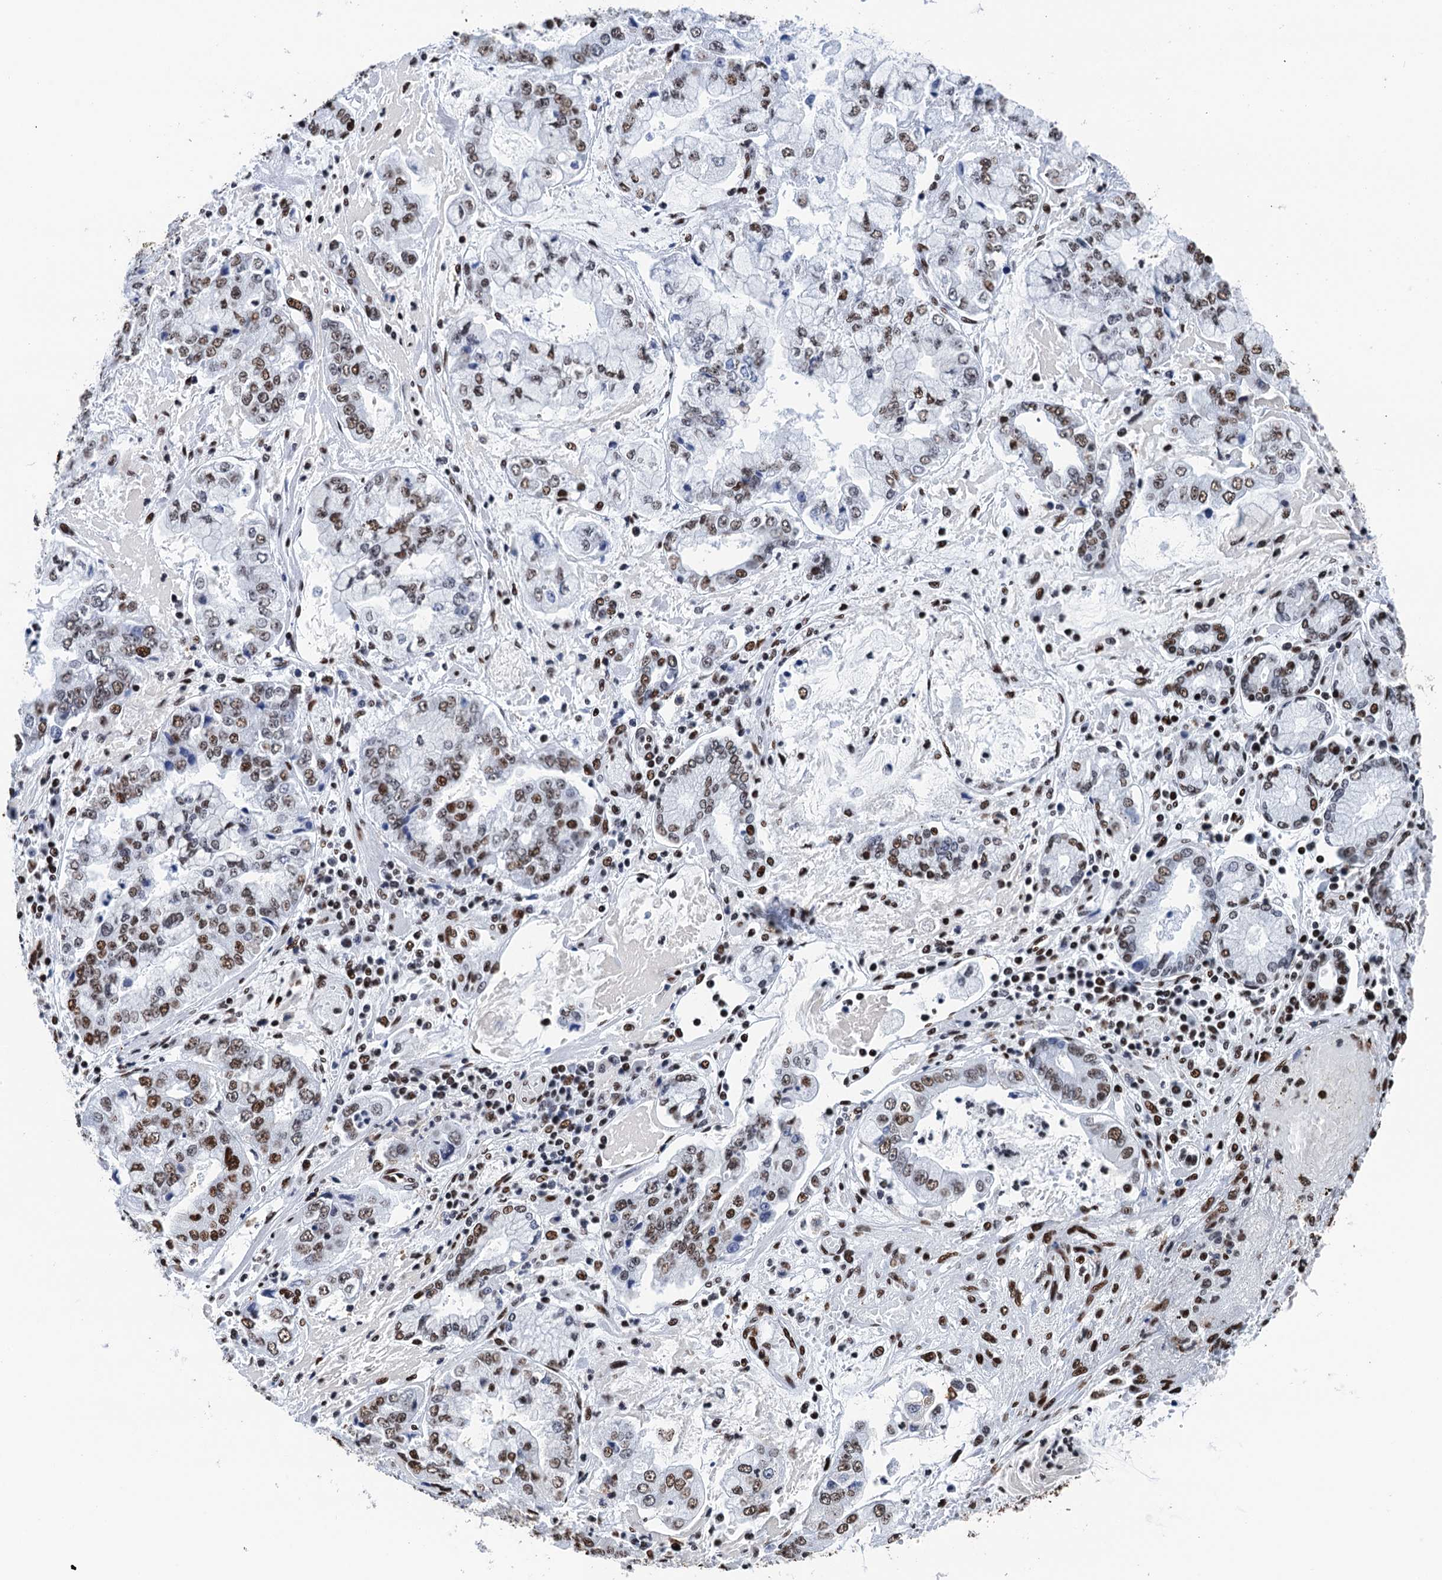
{"staining": {"intensity": "moderate", "quantity": "25%-75%", "location": "nuclear"}, "tissue": "stomach cancer", "cell_type": "Tumor cells", "image_type": "cancer", "snomed": [{"axis": "morphology", "description": "Adenocarcinoma, NOS"}, {"axis": "topography", "description": "Stomach"}], "caption": "This is a photomicrograph of immunohistochemistry (IHC) staining of stomach cancer (adenocarcinoma), which shows moderate positivity in the nuclear of tumor cells.", "gene": "UBA2", "patient": {"sex": "male", "age": 76}}